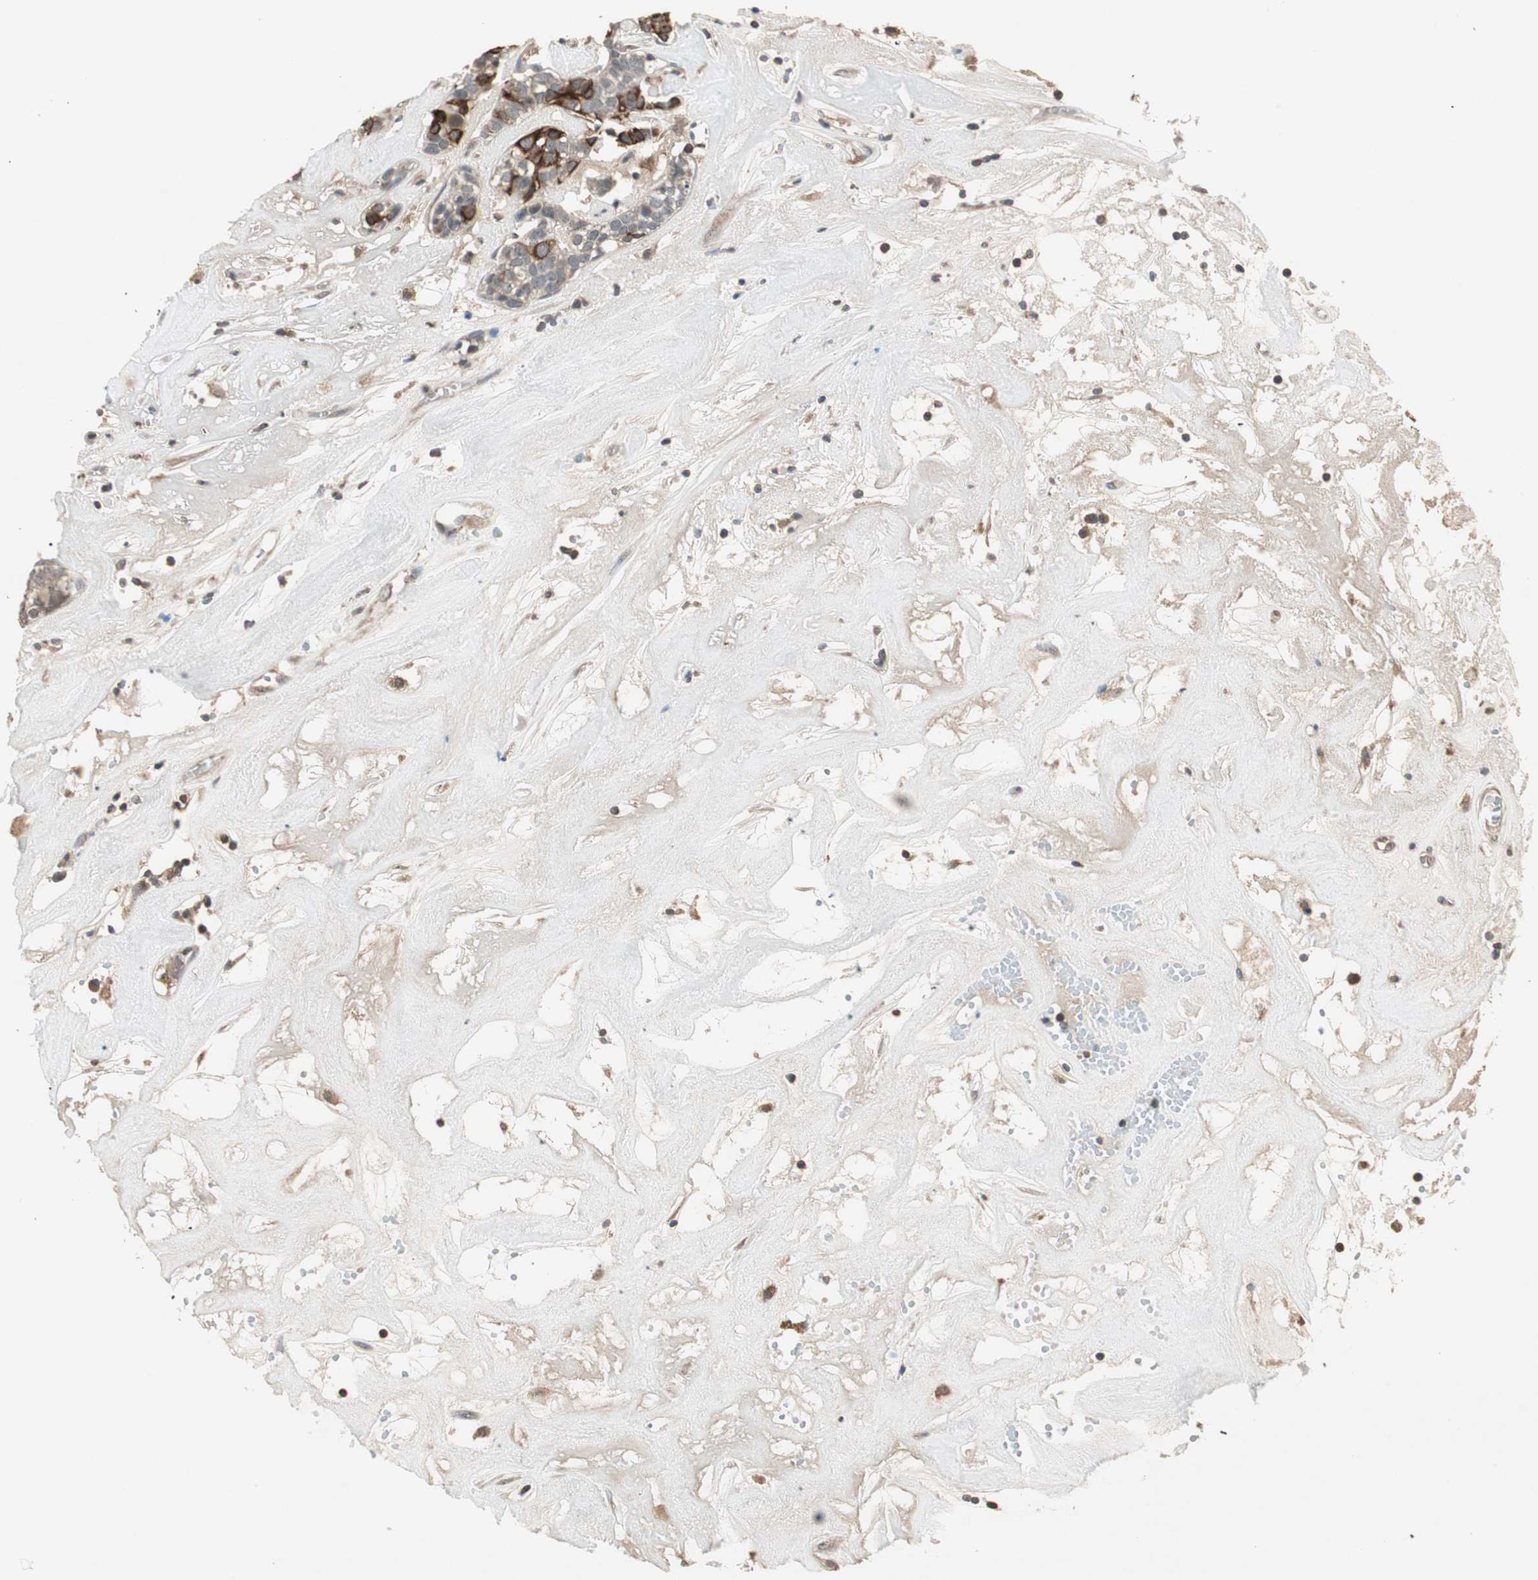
{"staining": {"intensity": "strong", "quantity": "<25%", "location": "cytoplasmic/membranous"}, "tissue": "head and neck cancer", "cell_type": "Tumor cells", "image_type": "cancer", "snomed": [{"axis": "morphology", "description": "Adenocarcinoma, NOS"}, {"axis": "topography", "description": "Salivary gland"}, {"axis": "topography", "description": "Head-Neck"}], "caption": "Head and neck cancer (adenocarcinoma) stained for a protein demonstrates strong cytoplasmic/membranous positivity in tumor cells.", "gene": "TRIM21", "patient": {"sex": "female", "age": 65}}